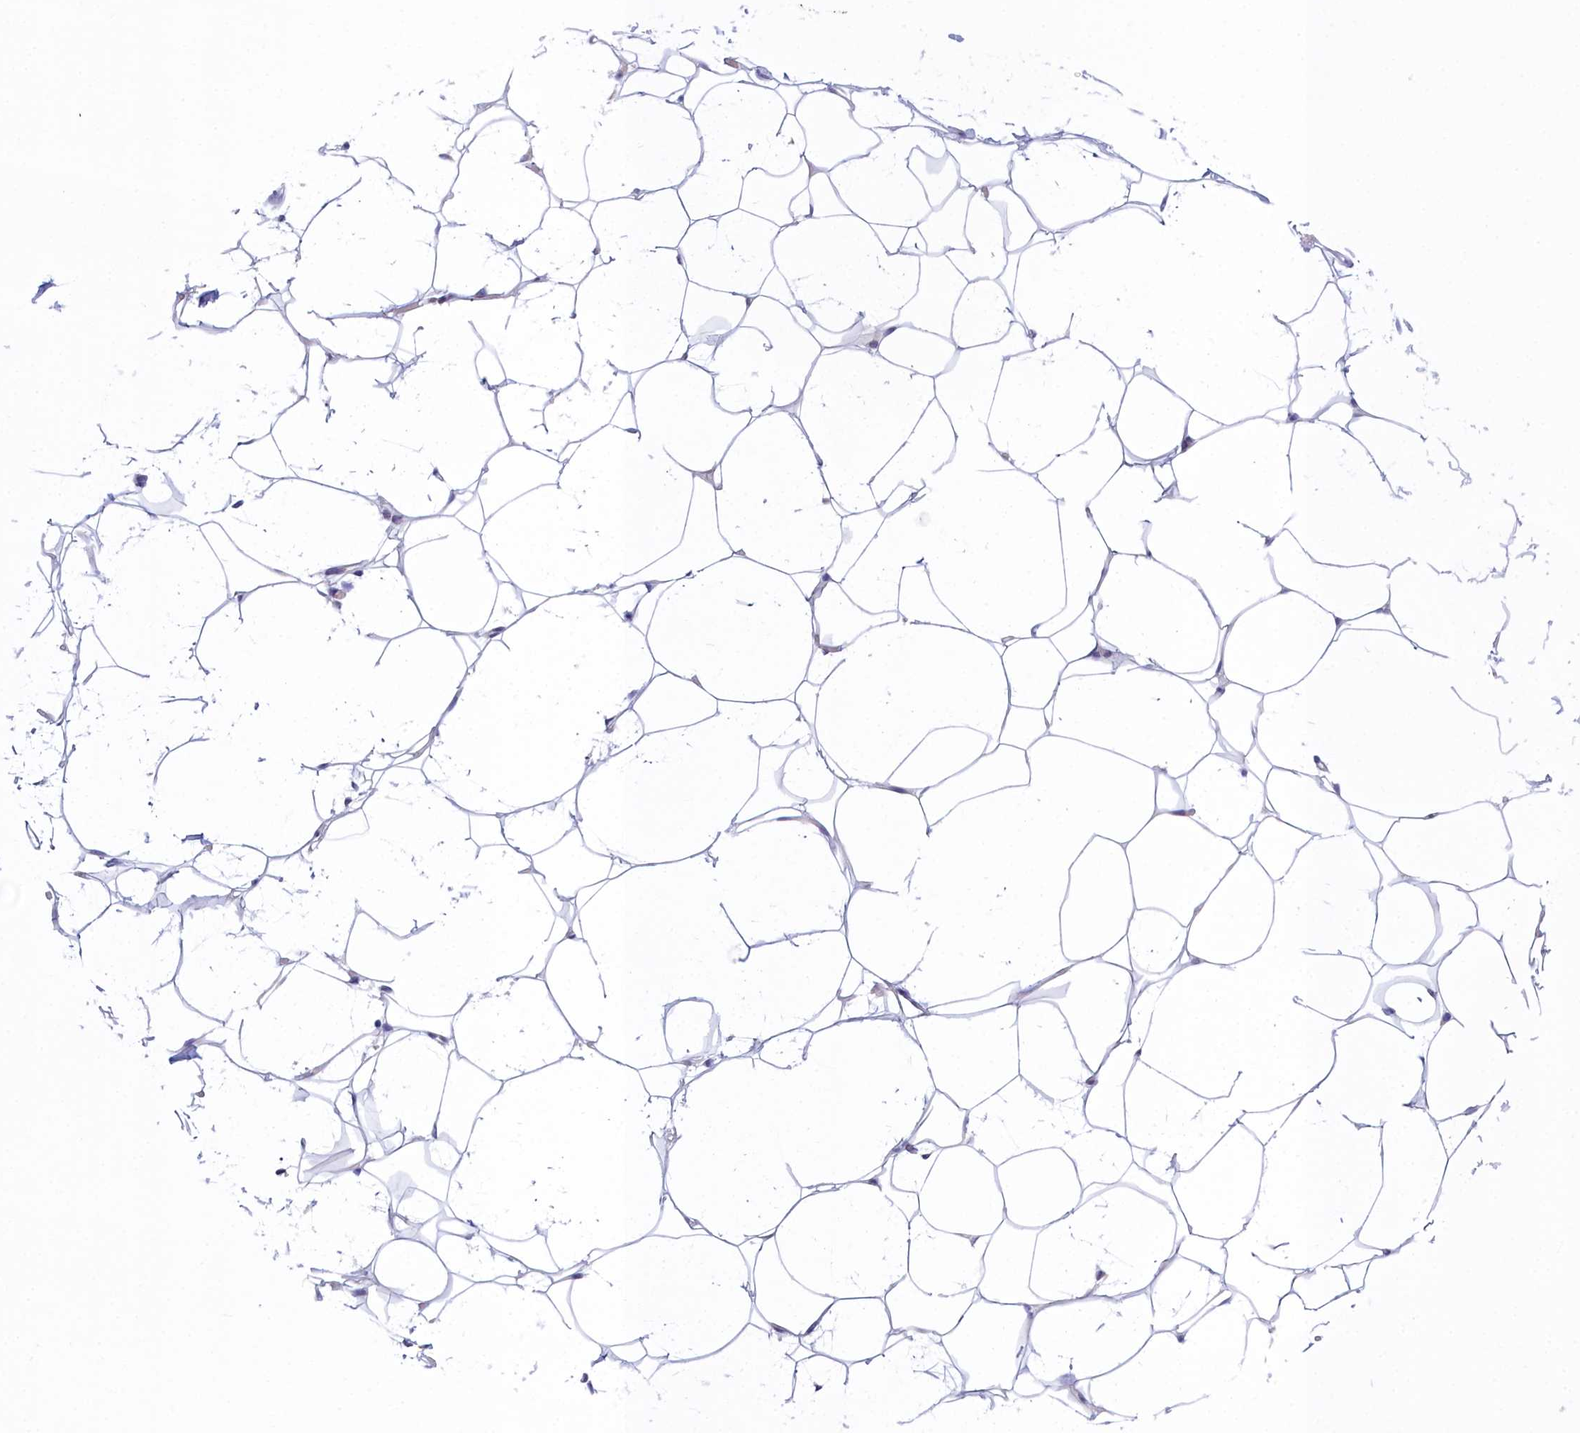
{"staining": {"intensity": "negative", "quantity": "none", "location": "none"}, "tissue": "adipose tissue", "cell_type": "Adipocytes", "image_type": "normal", "snomed": [{"axis": "morphology", "description": "Normal tissue, NOS"}, {"axis": "topography", "description": "Breast"}], "caption": "DAB immunohistochemical staining of benign human adipose tissue reveals no significant expression in adipocytes. (Immunohistochemistry, brightfield microscopy, high magnification).", "gene": "HM13", "patient": {"sex": "female", "age": 26}}